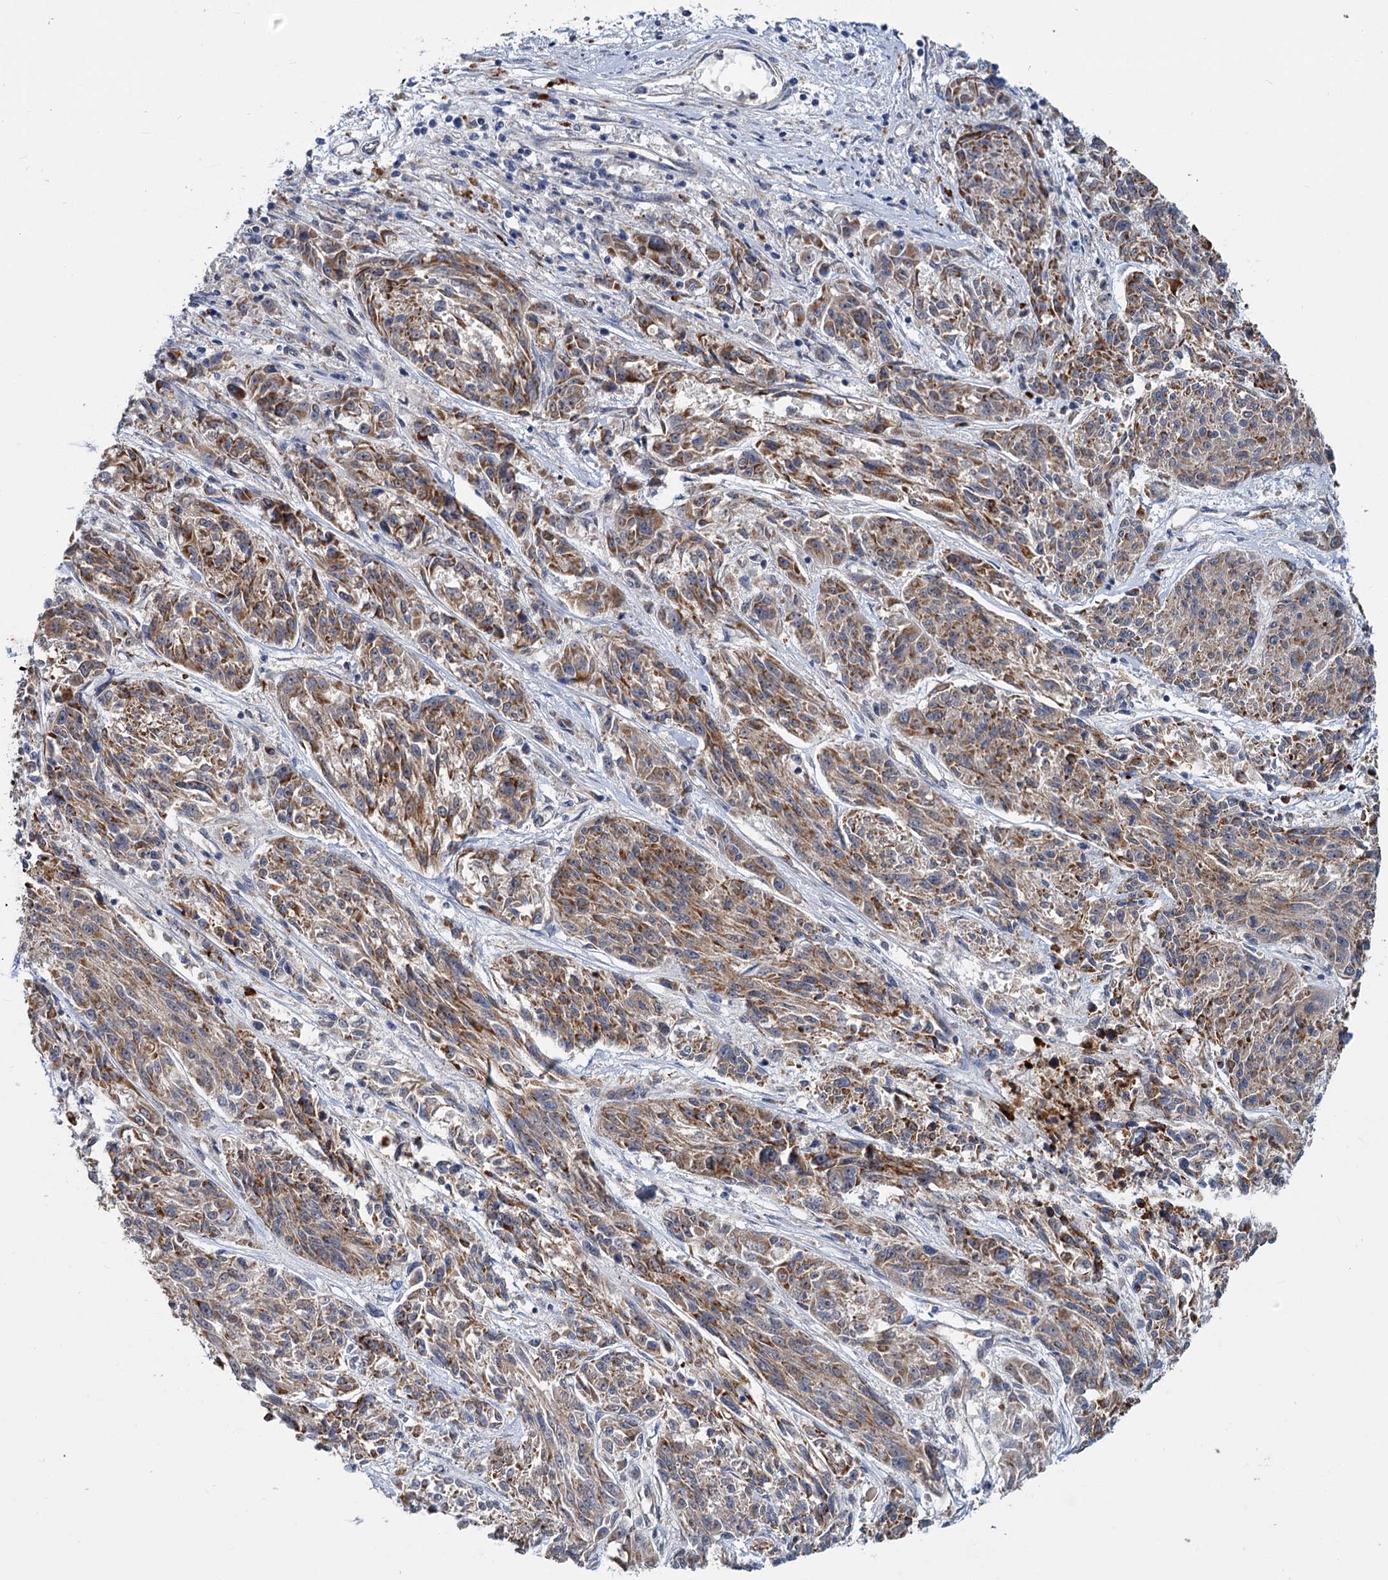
{"staining": {"intensity": "moderate", "quantity": ">75%", "location": "cytoplasmic/membranous"}, "tissue": "melanoma", "cell_type": "Tumor cells", "image_type": "cancer", "snomed": [{"axis": "morphology", "description": "Malignant melanoma, NOS"}, {"axis": "topography", "description": "Skin"}], "caption": "Protein expression analysis of human melanoma reveals moderate cytoplasmic/membranous positivity in approximately >75% of tumor cells.", "gene": "DYNC2H1", "patient": {"sex": "male", "age": 53}}